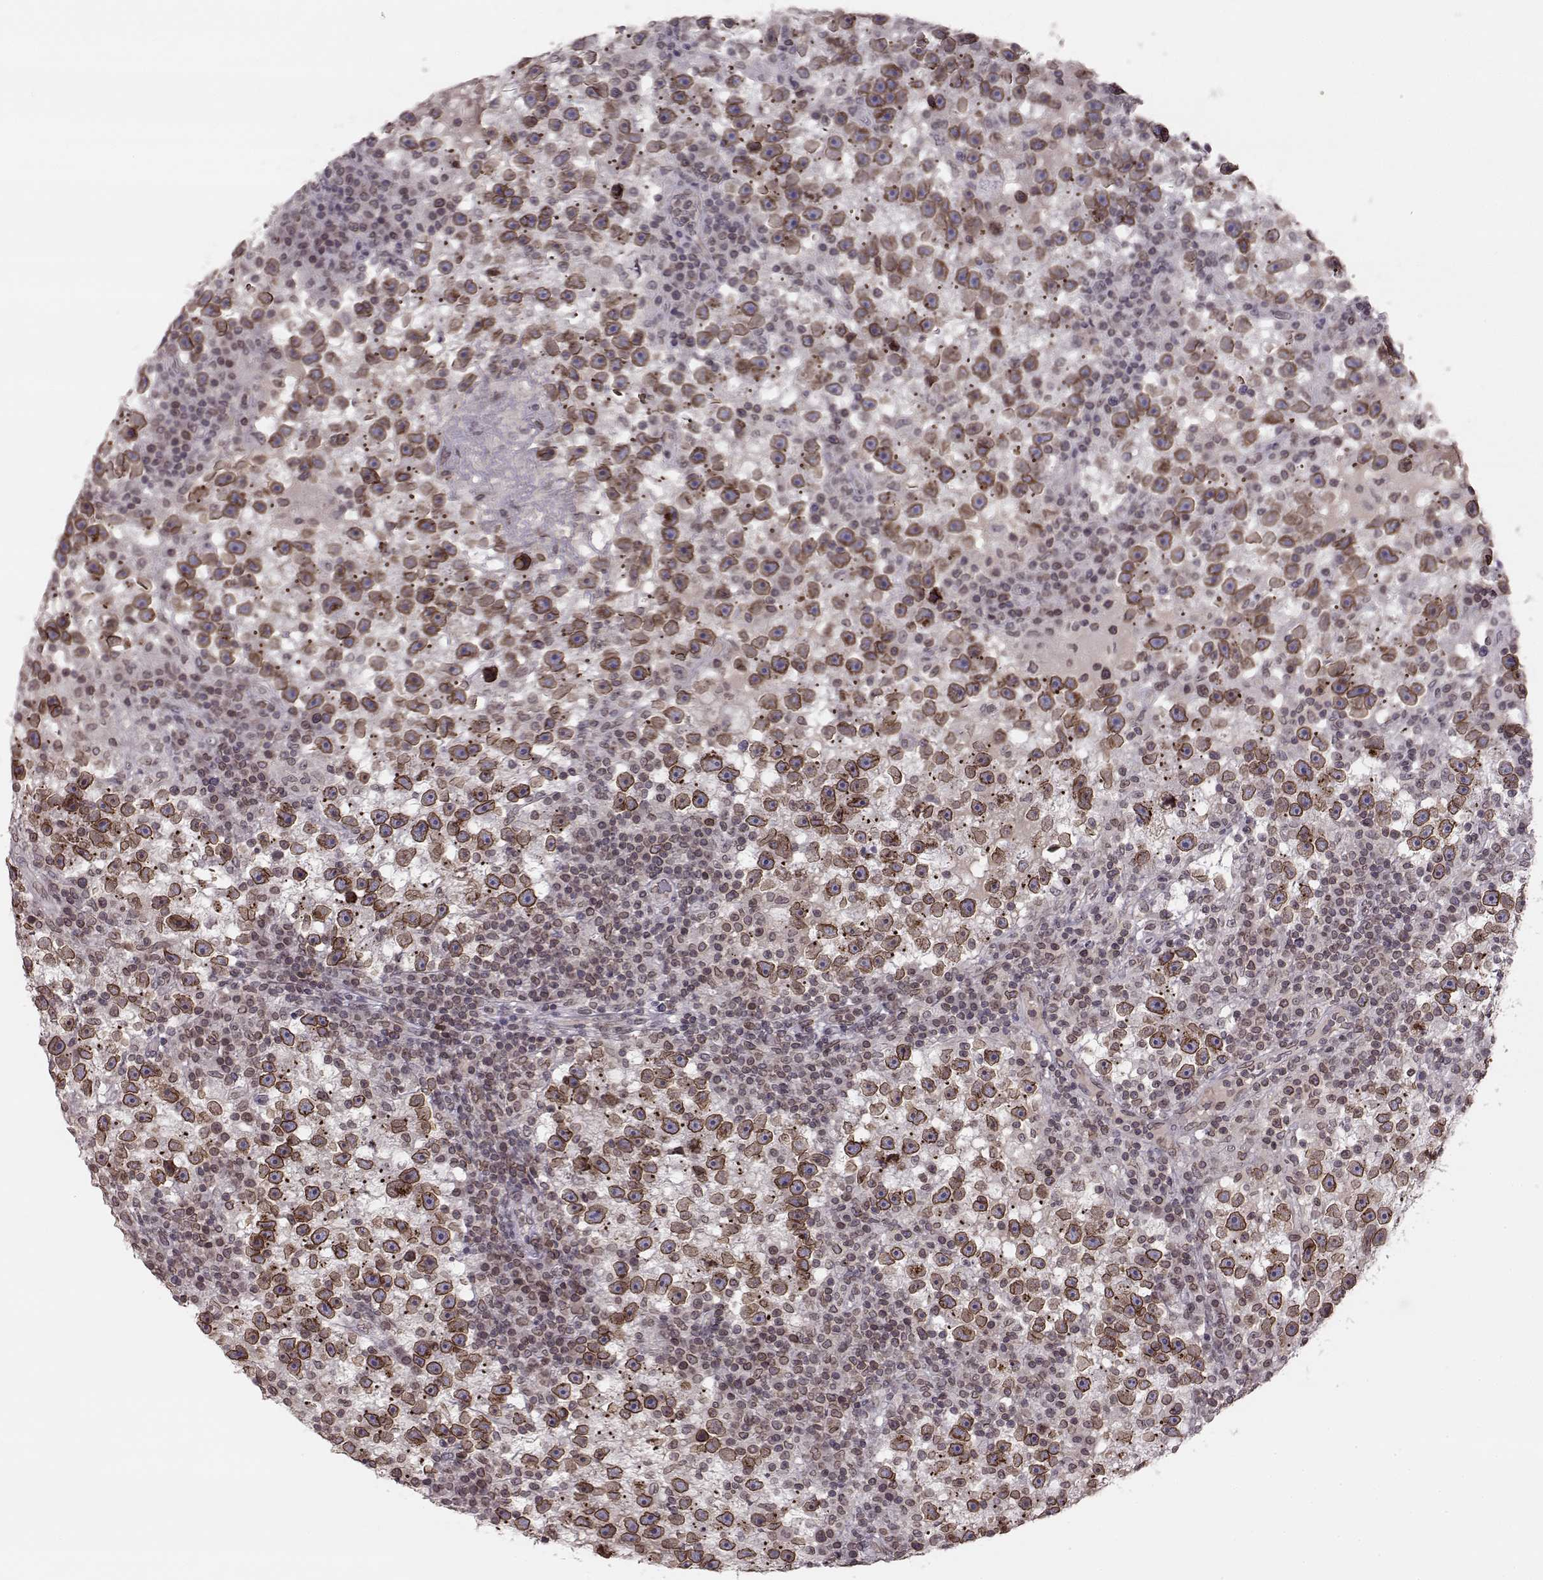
{"staining": {"intensity": "strong", "quantity": ">75%", "location": "cytoplasmic/membranous,nuclear"}, "tissue": "testis cancer", "cell_type": "Tumor cells", "image_type": "cancer", "snomed": [{"axis": "morphology", "description": "Seminoma, NOS"}, {"axis": "topography", "description": "Testis"}], "caption": "Protein analysis of testis cancer tissue exhibits strong cytoplasmic/membranous and nuclear positivity in about >75% of tumor cells.", "gene": "DCAF12", "patient": {"sex": "male", "age": 47}}